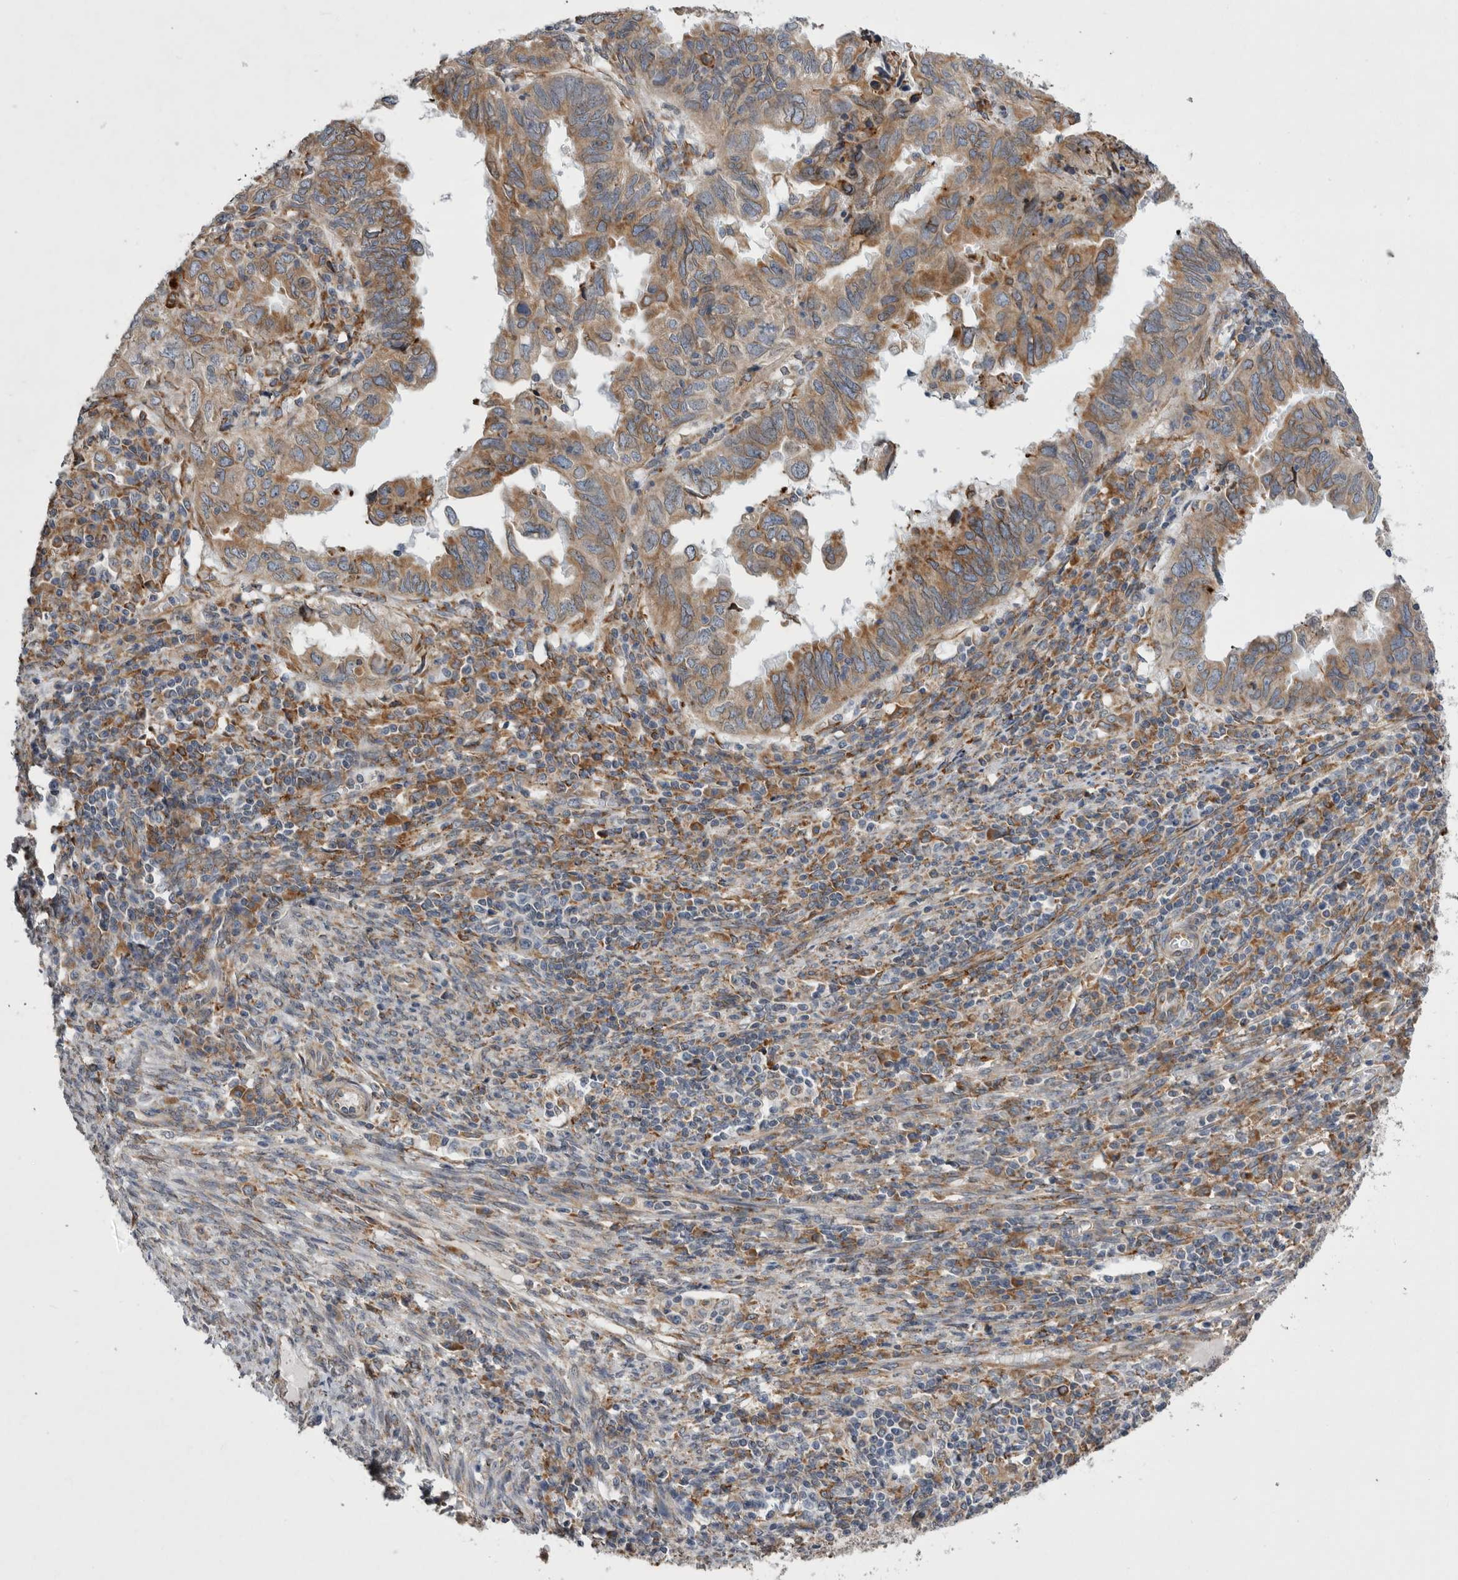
{"staining": {"intensity": "moderate", "quantity": "25%-75%", "location": "cytoplasmic/membranous"}, "tissue": "endometrial cancer", "cell_type": "Tumor cells", "image_type": "cancer", "snomed": [{"axis": "morphology", "description": "Adenocarcinoma, NOS"}, {"axis": "topography", "description": "Uterus"}], "caption": "Brown immunohistochemical staining in adenocarcinoma (endometrial) exhibits moderate cytoplasmic/membranous positivity in approximately 25%-75% of tumor cells.", "gene": "GANAB", "patient": {"sex": "female", "age": 77}}